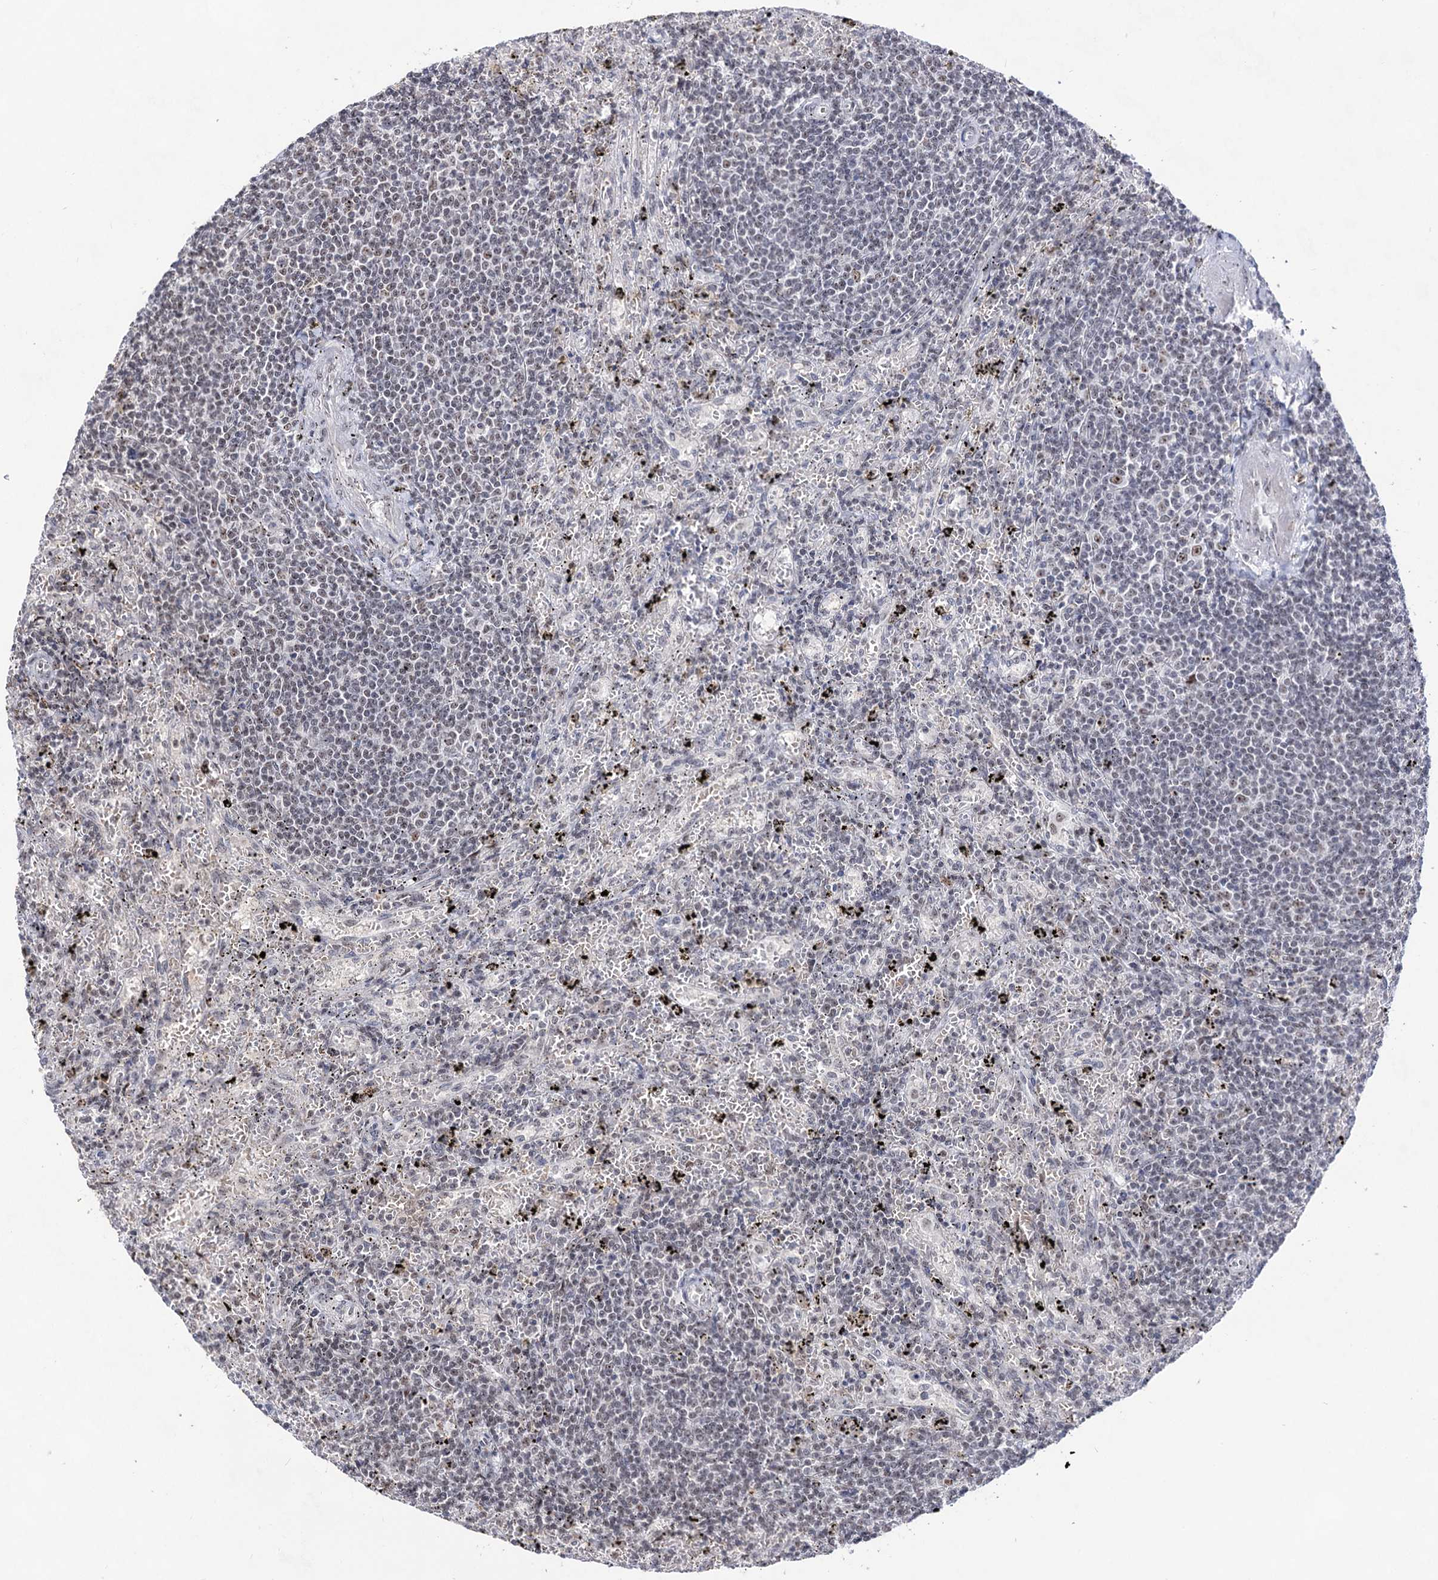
{"staining": {"intensity": "weak", "quantity": "<25%", "location": "nuclear"}, "tissue": "lymphoma", "cell_type": "Tumor cells", "image_type": "cancer", "snomed": [{"axis": "morphology", "description": "Malignant lymphoma, non-Hodgkin's type, Low grade"}, {"axis": "topography", "description": "Spleen"}], "caption": "A high-resolution micrograph shows IHC staining of malignant lymphoma, non-Hodgkin's type (low-grade), which demonstrates no significant staining in tumor cells.", "gene": "EXOSC10", "patient": {"sex": "male", "age": 76}}